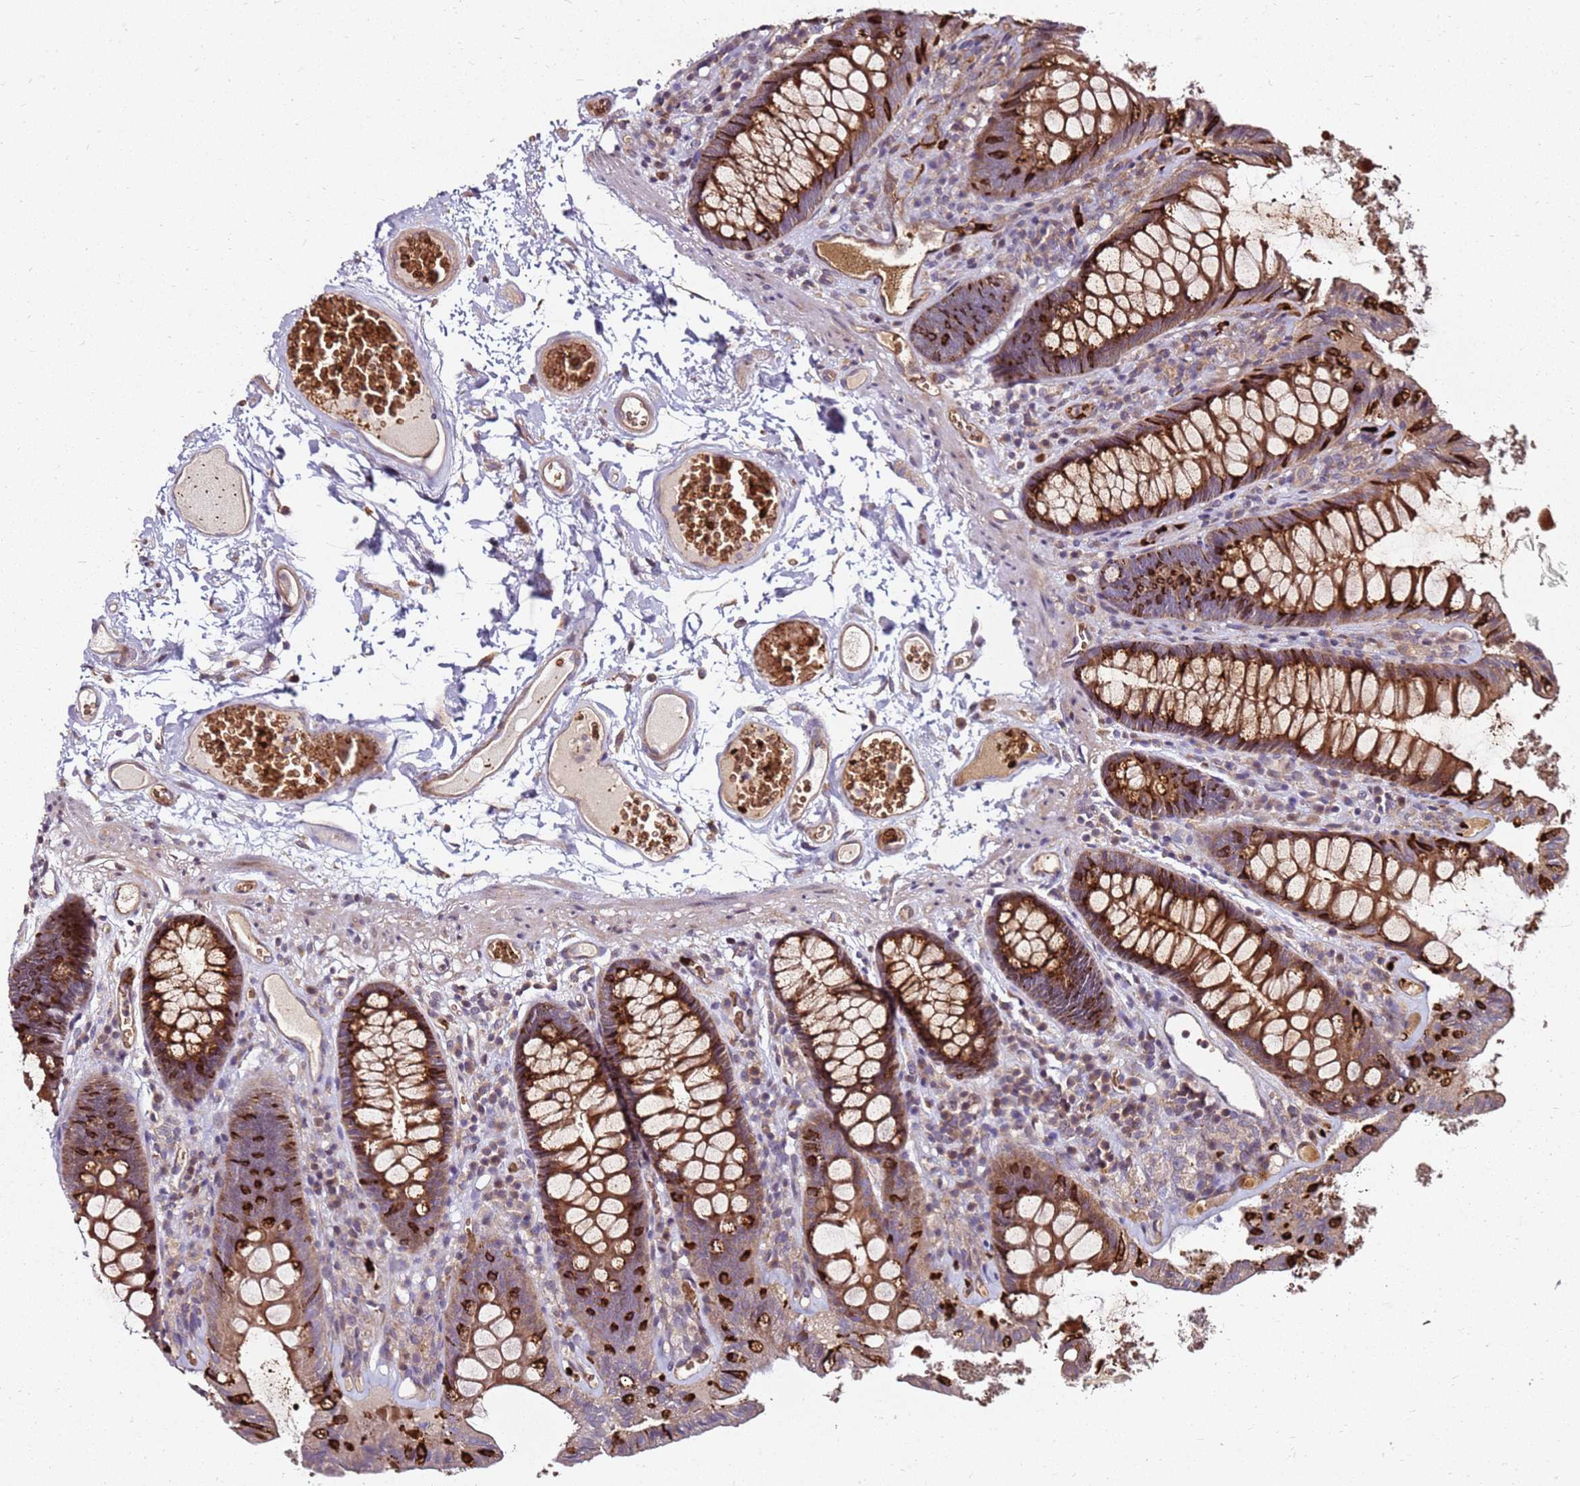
{"staining": {"intensity": "moderate", "quantity": ">75%", "location": "cytoplasmic/membranous"}, "tissue": "colon", "cell_type": "Endothelial cells", "image_type": "normal", "snomed": [{"axis": "morphology", "description": "Normal tissue, NOS"}, {"axis": "topography", "description": "Colon"}], "caption": "Moderate cytoplasmic/membranous staining is appreciated in approximately >75% of endothelial cells in normal colon.", "gene": "RNF11", "patient": {"sex": "male", "age": 84}}